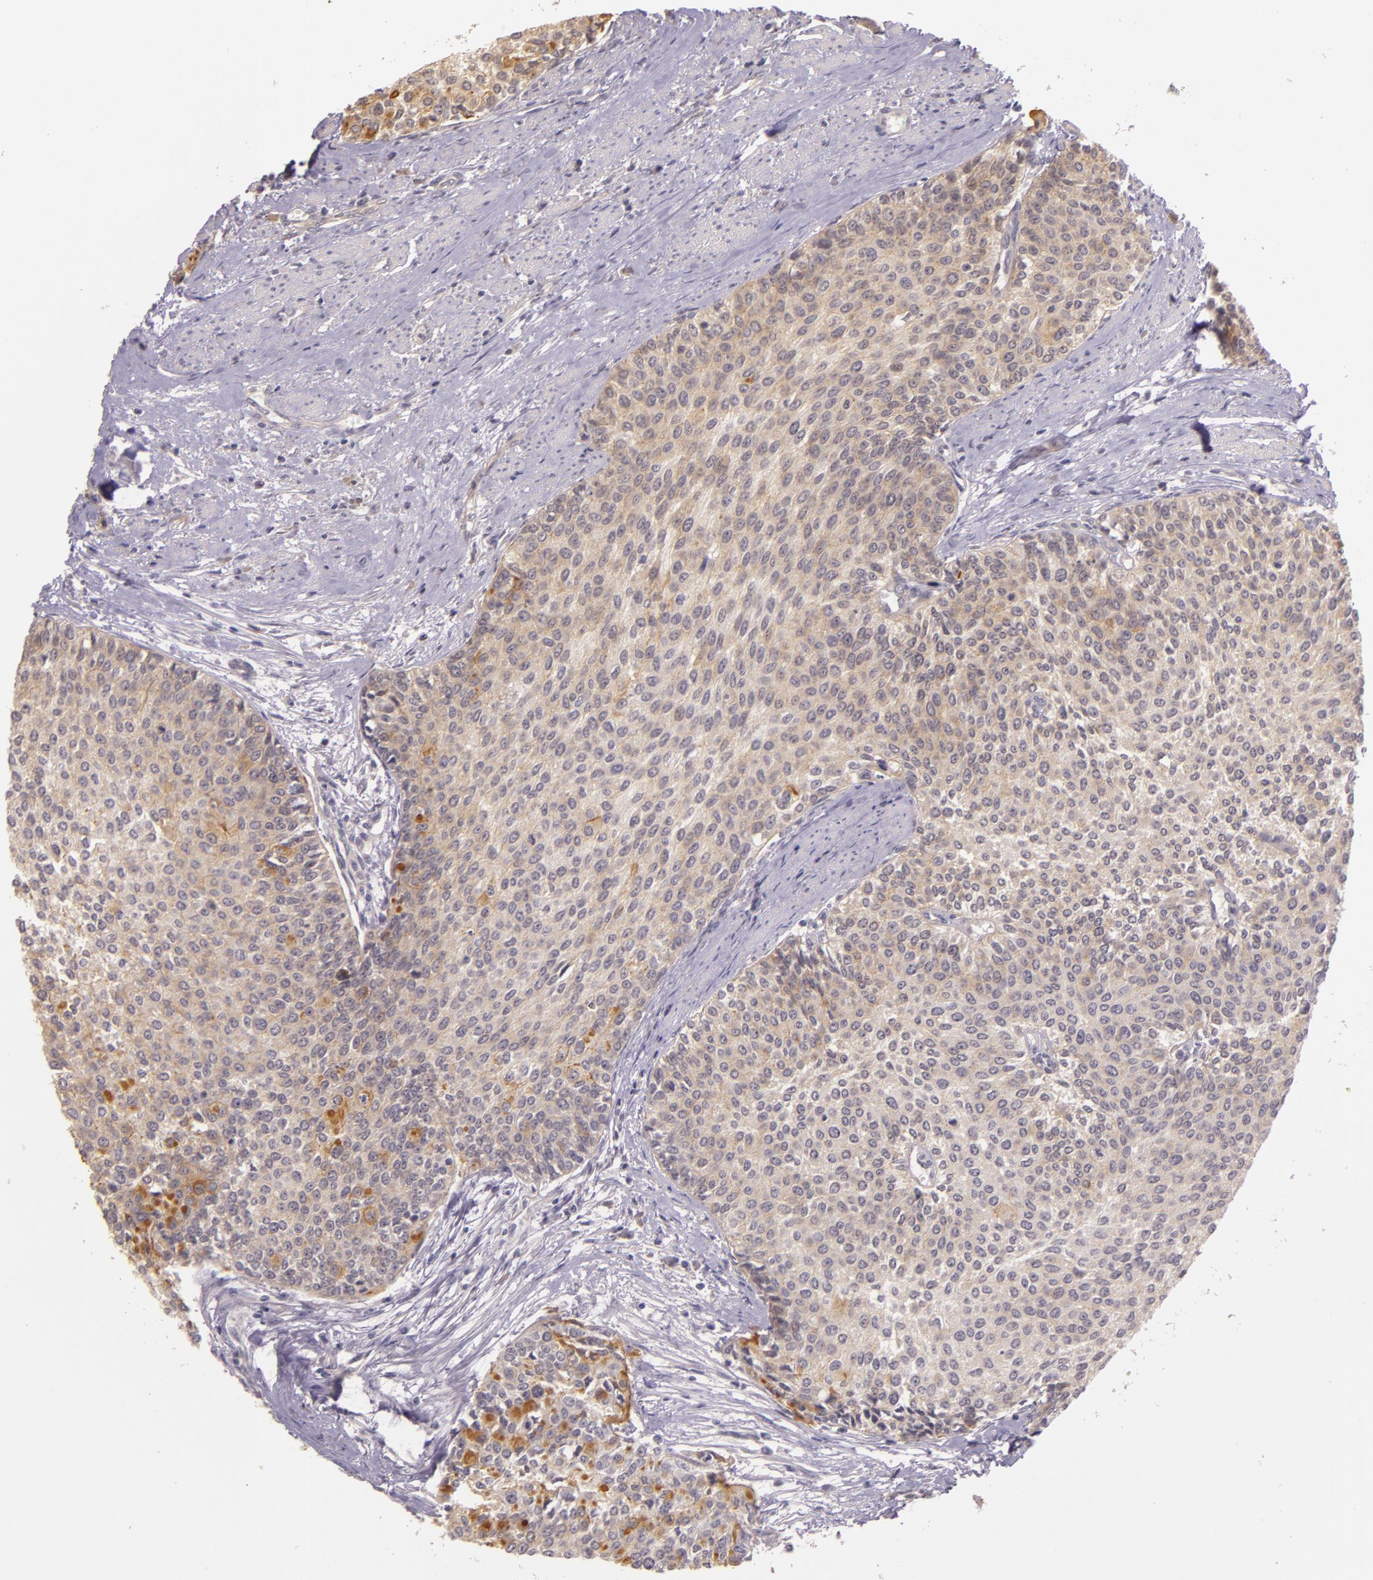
{"staining": {"intensity": "weak", "quantity": "25%-75%", "location": "cytoplasmic/membranous"}, "tissue": "urothelial cancer", "cell_type": "Tumor cells", "image_type": "cancer", "snomed": [{"axis": "morphology", "description": "Urothelial carcinoma, Low grade"}, {"axis": "topography", "description": "Urinary bladder"}], "caption": "Immunohistochemical staining of human urothelial carcinoma (low-grade) shows low levels of weak cytoplasmic/membranous protein expression in about 25%-75% of tumor cells.", "gene": "ARMH4", "patient": {"sex": "female", "age": 73}}